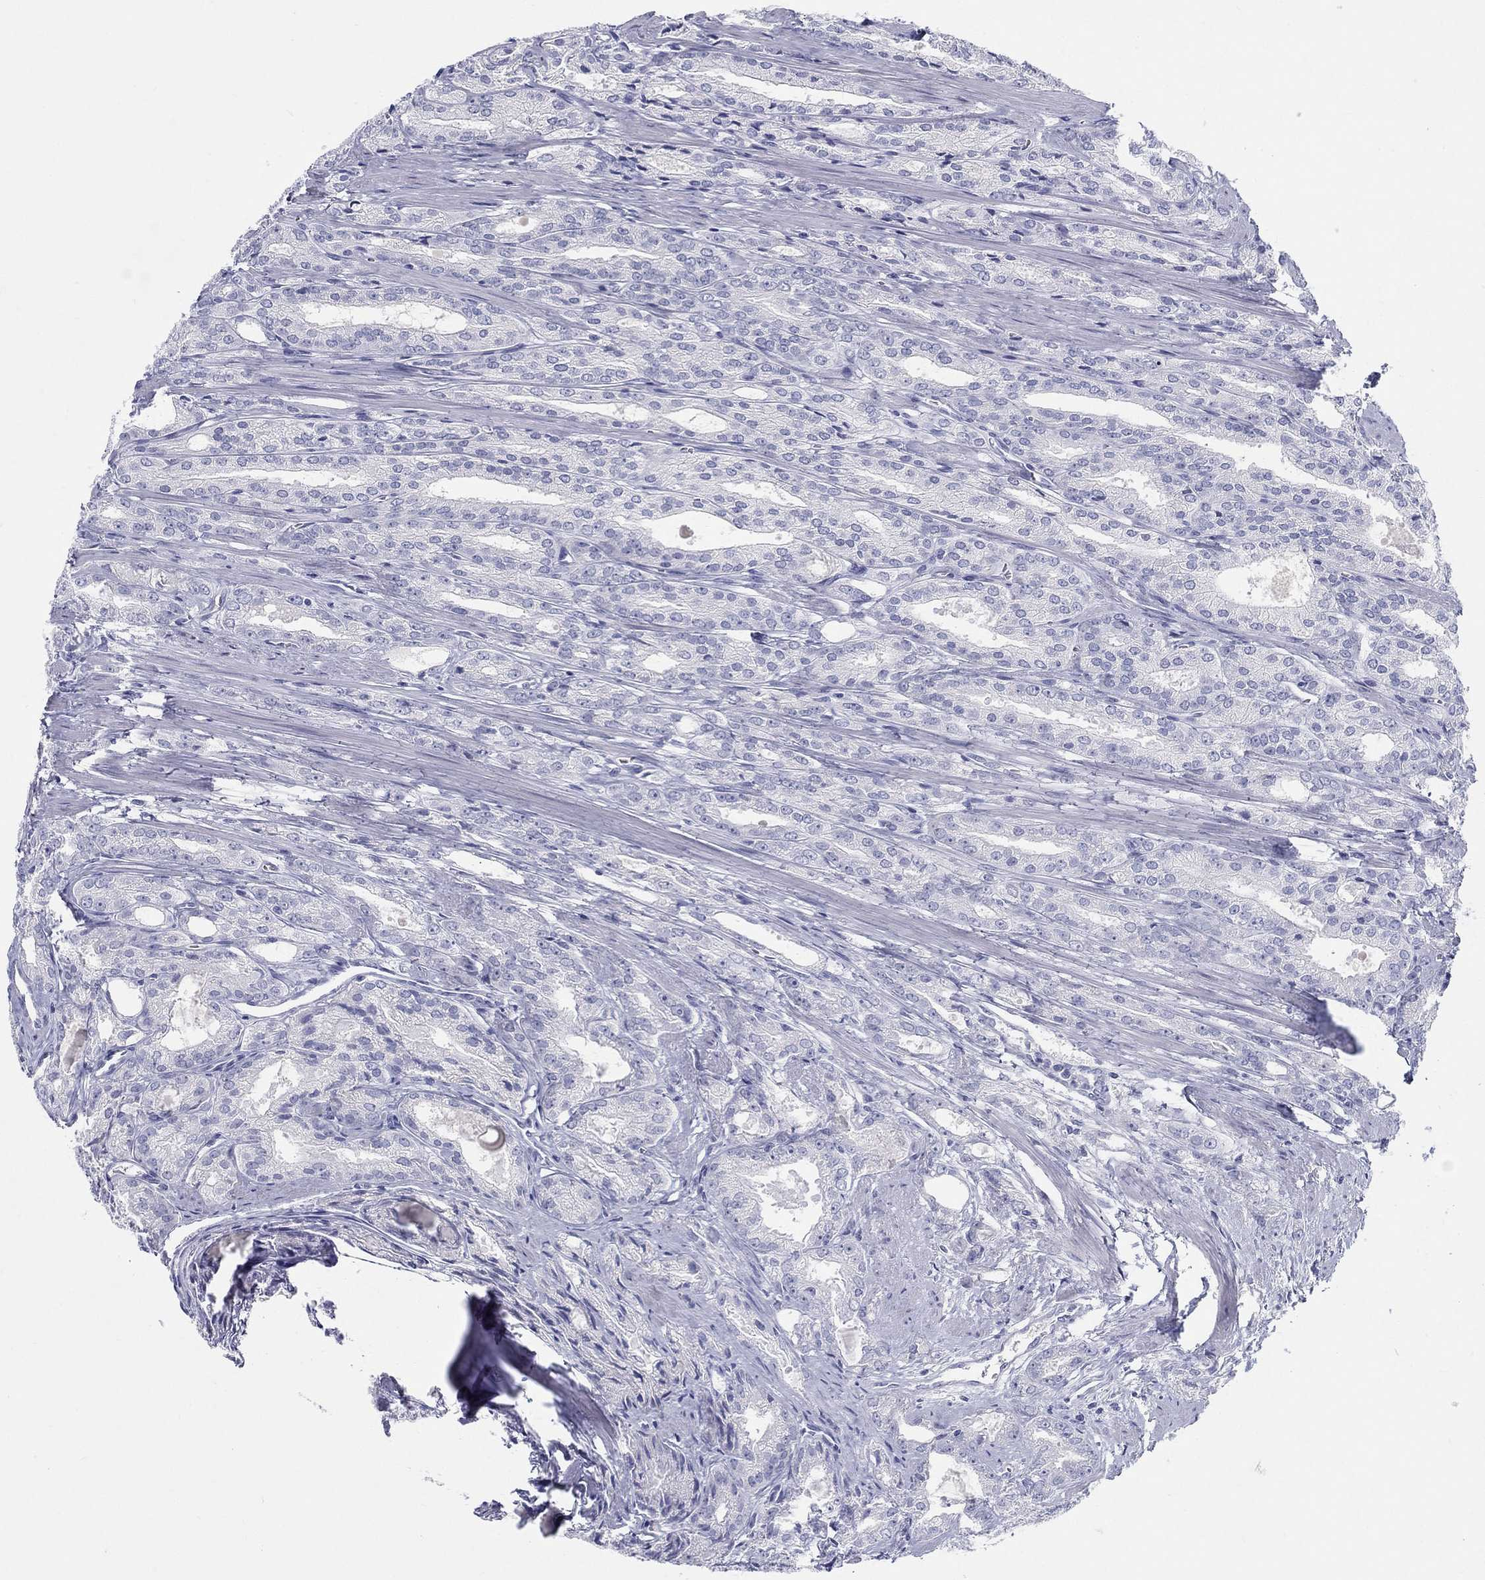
{"staining": {"intensity": "negative", "quantity": "none", "location": "none"}, "tissue": "prostate cancer", "cell_type": "Tumor cells", "image_type": "cancer", "snomed": [{"axis": "morphology", "description": "Adenocarcinoma, NOS"}, {"axis": "morphology", "description": "Adenocarcinoma, High grade"}, {"axis": "topography", "description": "Prostate"}], "caption": "This image is of prostate cancer (adenocarcinoma) stained with immunohistochemistry (IHC) to label a protein in brown with the nuclei are counter-stained blue. There is no positivity in tumor cells.", "gene": "LAMP5", "patient": {"sex": "male", "age": 70}}